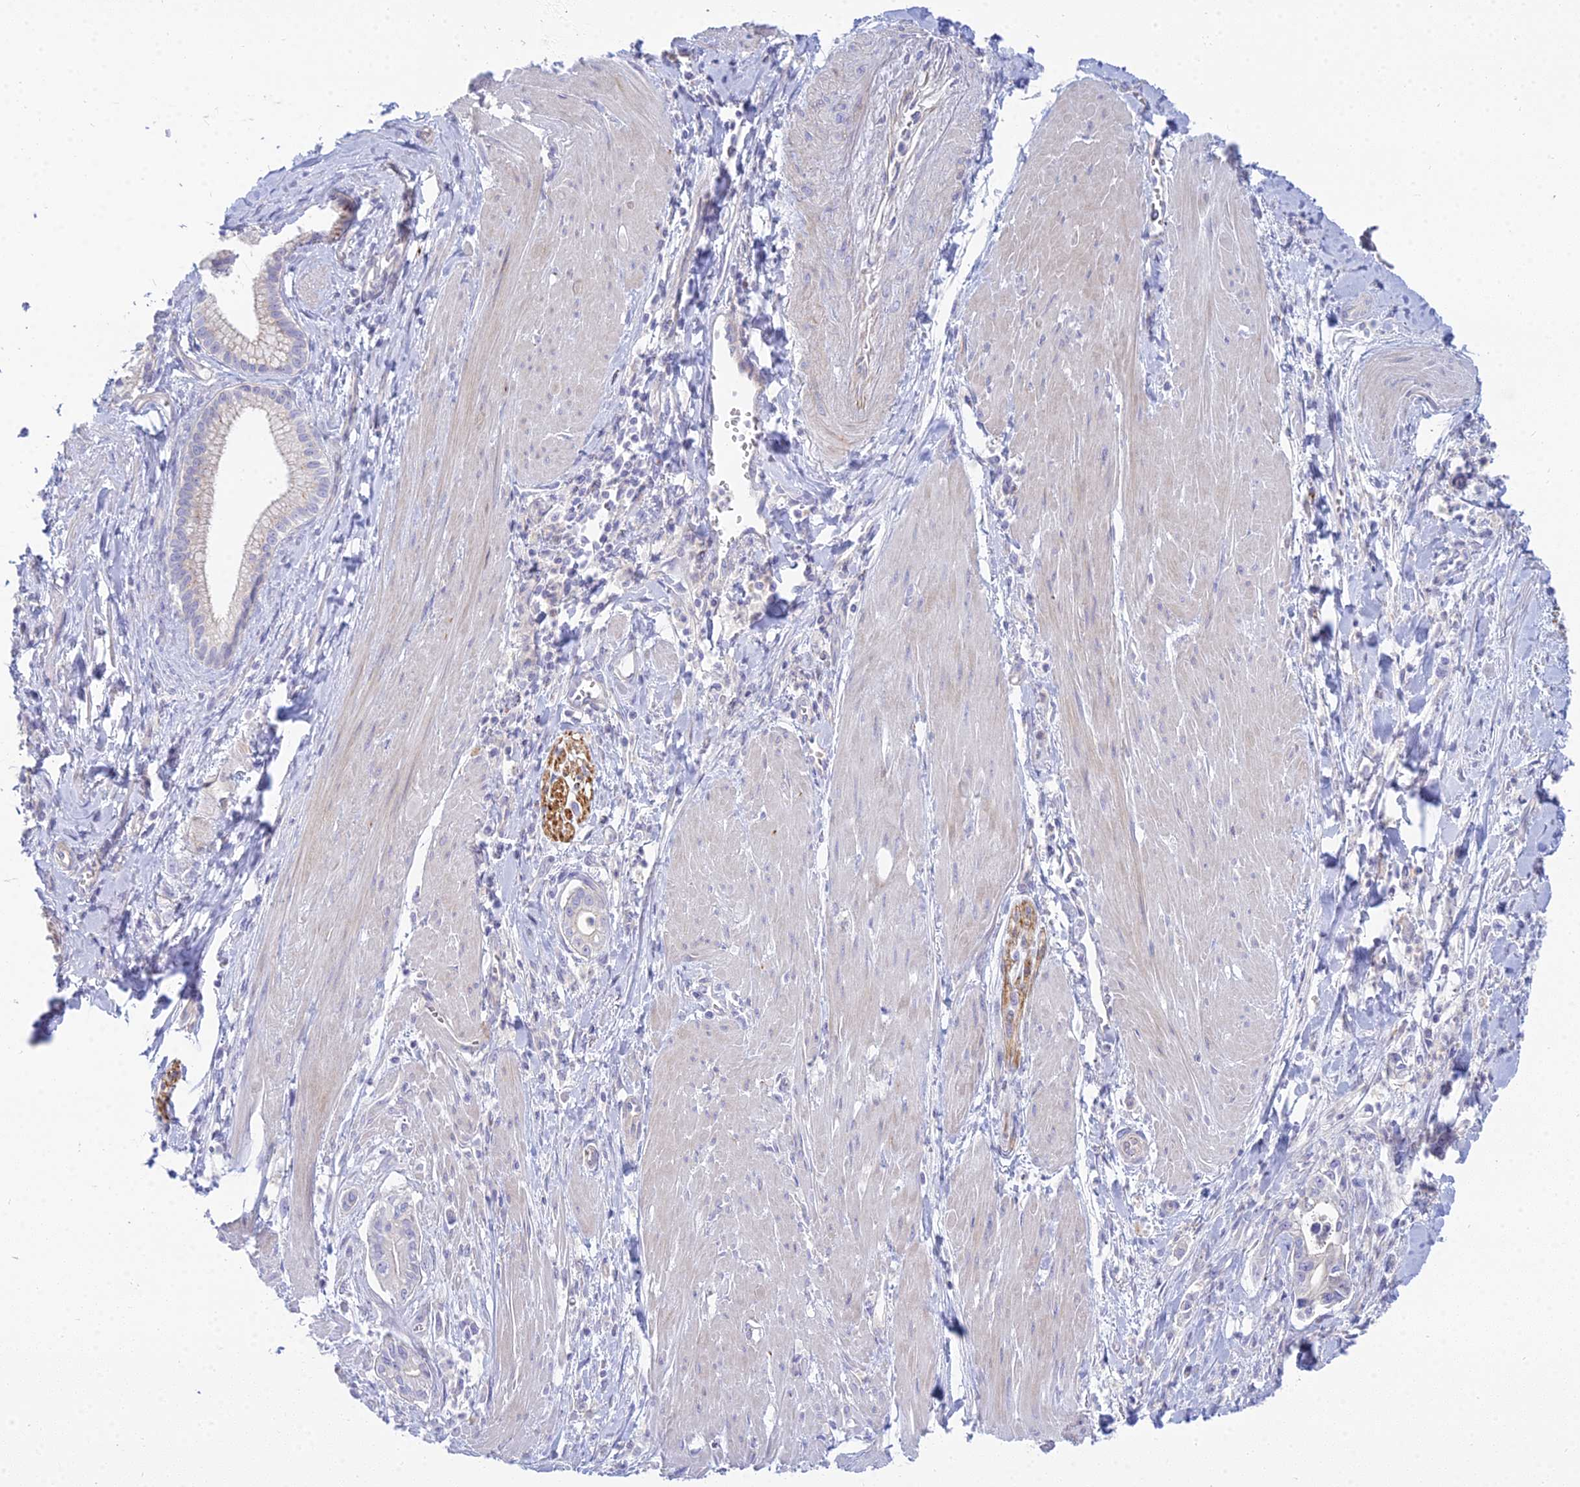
{"staining": {"intensity": "weak", "quantity": "<25%", "location": "cytoplasmic/membranous"}, "tissue": "pancreatic cancer", "cell_type": "Tumor cells", "image_type": "cancer", "snomed": [{"axis": "morphology", "description": "Adenocarcinoma, NOS"}, {"axis": "topography", "description": "Pancreas"}], "caption": "This micrograph is of adenocarcinoma (pancreatic) stained with IHC to label a protein in brown with the nuclei are counter-stained blue. There is no positivity in tumor cells.", "gene": "SMIM24", "patient": {"sex": "male", "age": 78}}